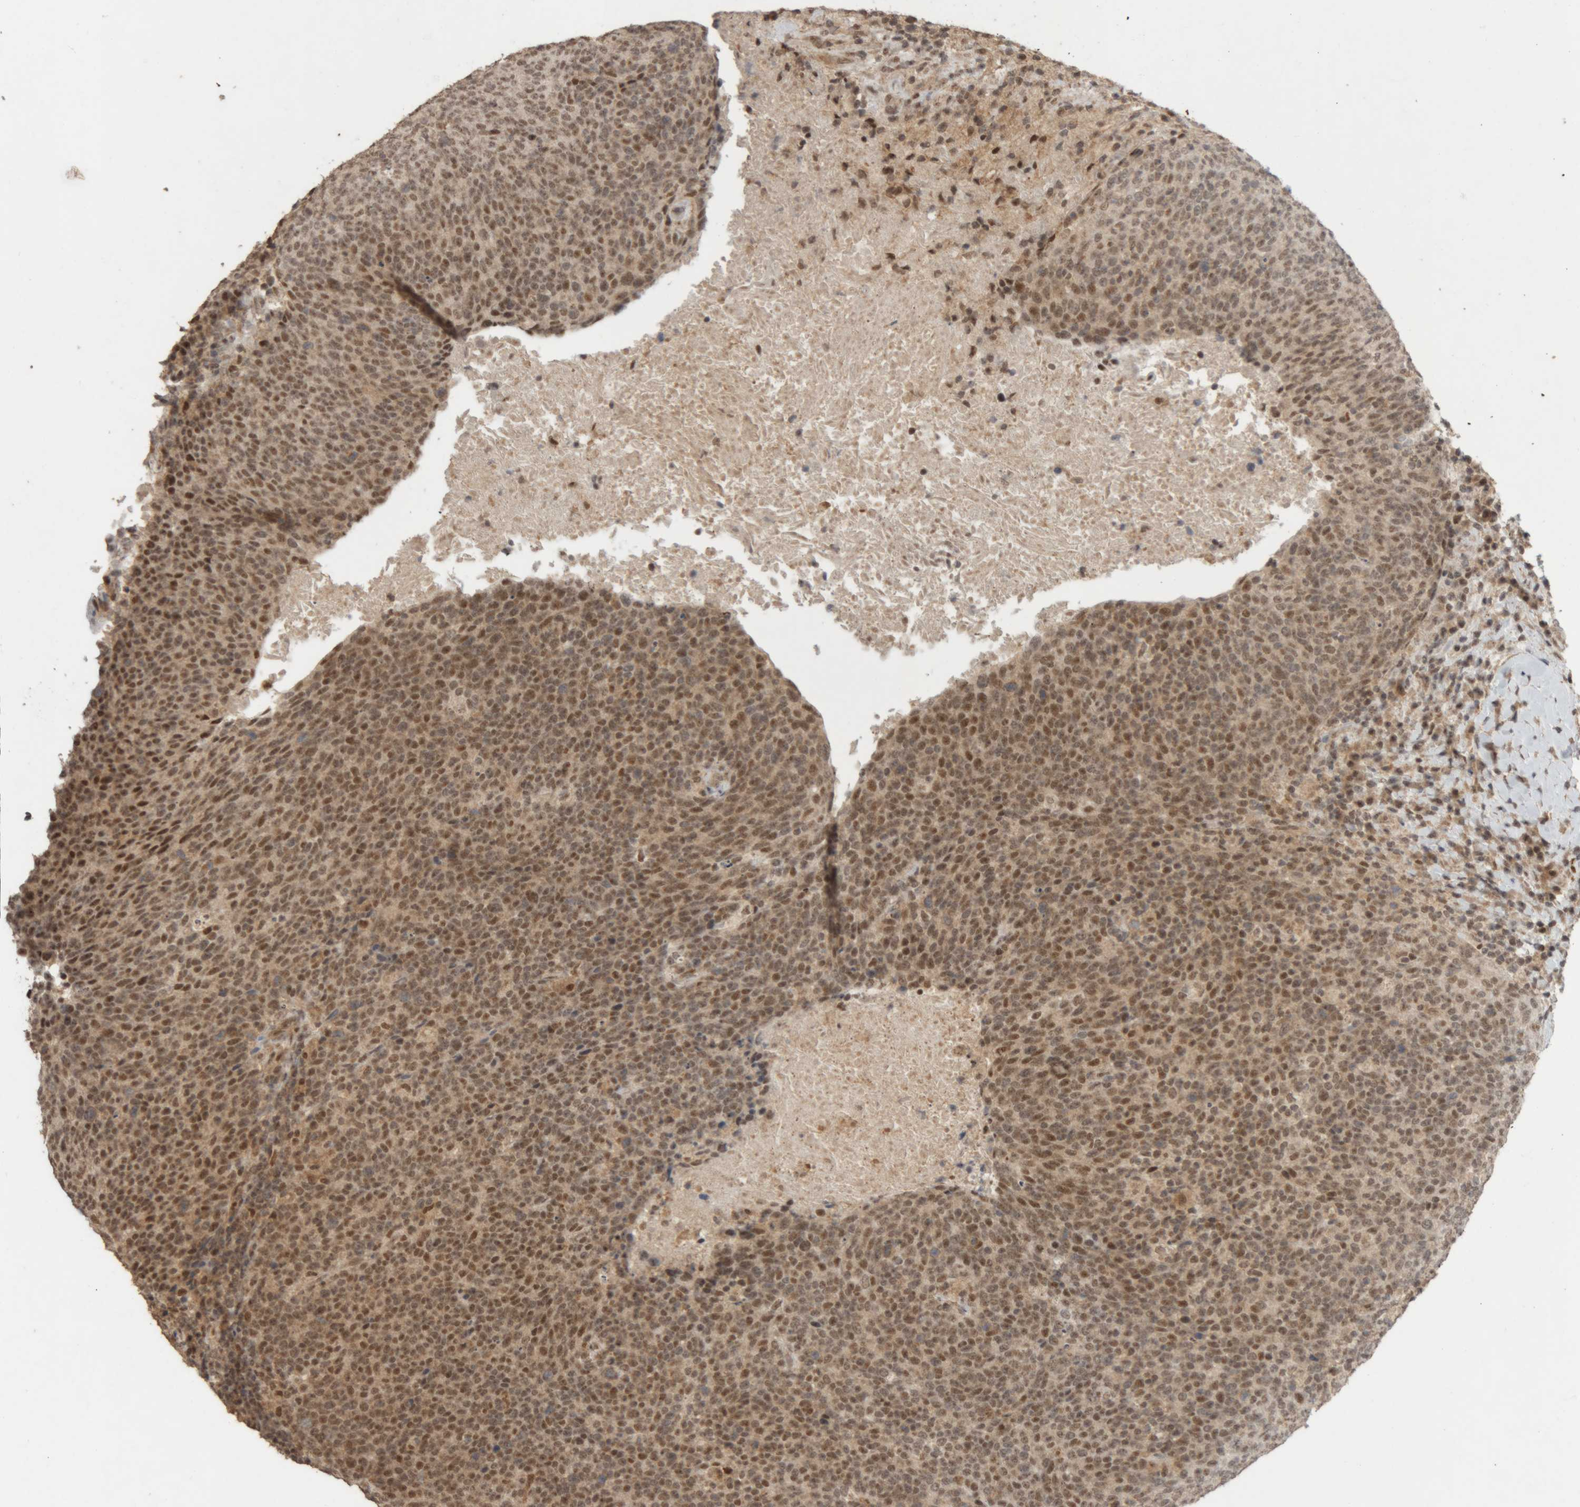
{"staining": {"intensity": "moderate", "quantity": ">75%", "location": "cytoplasmic/membranous,nuclear"}, "tissue": "head and neck cancer", "cell_type": "Tumor cells", "image_type": "cancer", "snomed": [{"axis": "morphology", "description": "Squamous cell carcinoma, NOS"}, {"axis": "morphology", "description": "Squamous cell carcinoma, metastatic, NOS"}, {"axis": "topography", "description": "Lymph node"}, {"axis": "topography", "description": "Head-Neck"}], "caption": "This photomicrograph reveals immunohistochemistry (IHC) staining of head and neck metastatic squamous cell carcinoma, with medium moderate cytoplasmic/membranous and nuclear positivity in approximately >75% of tumor cells.", "gene": "KEAP1", "patient": {"sex": "male", "age": 62}}